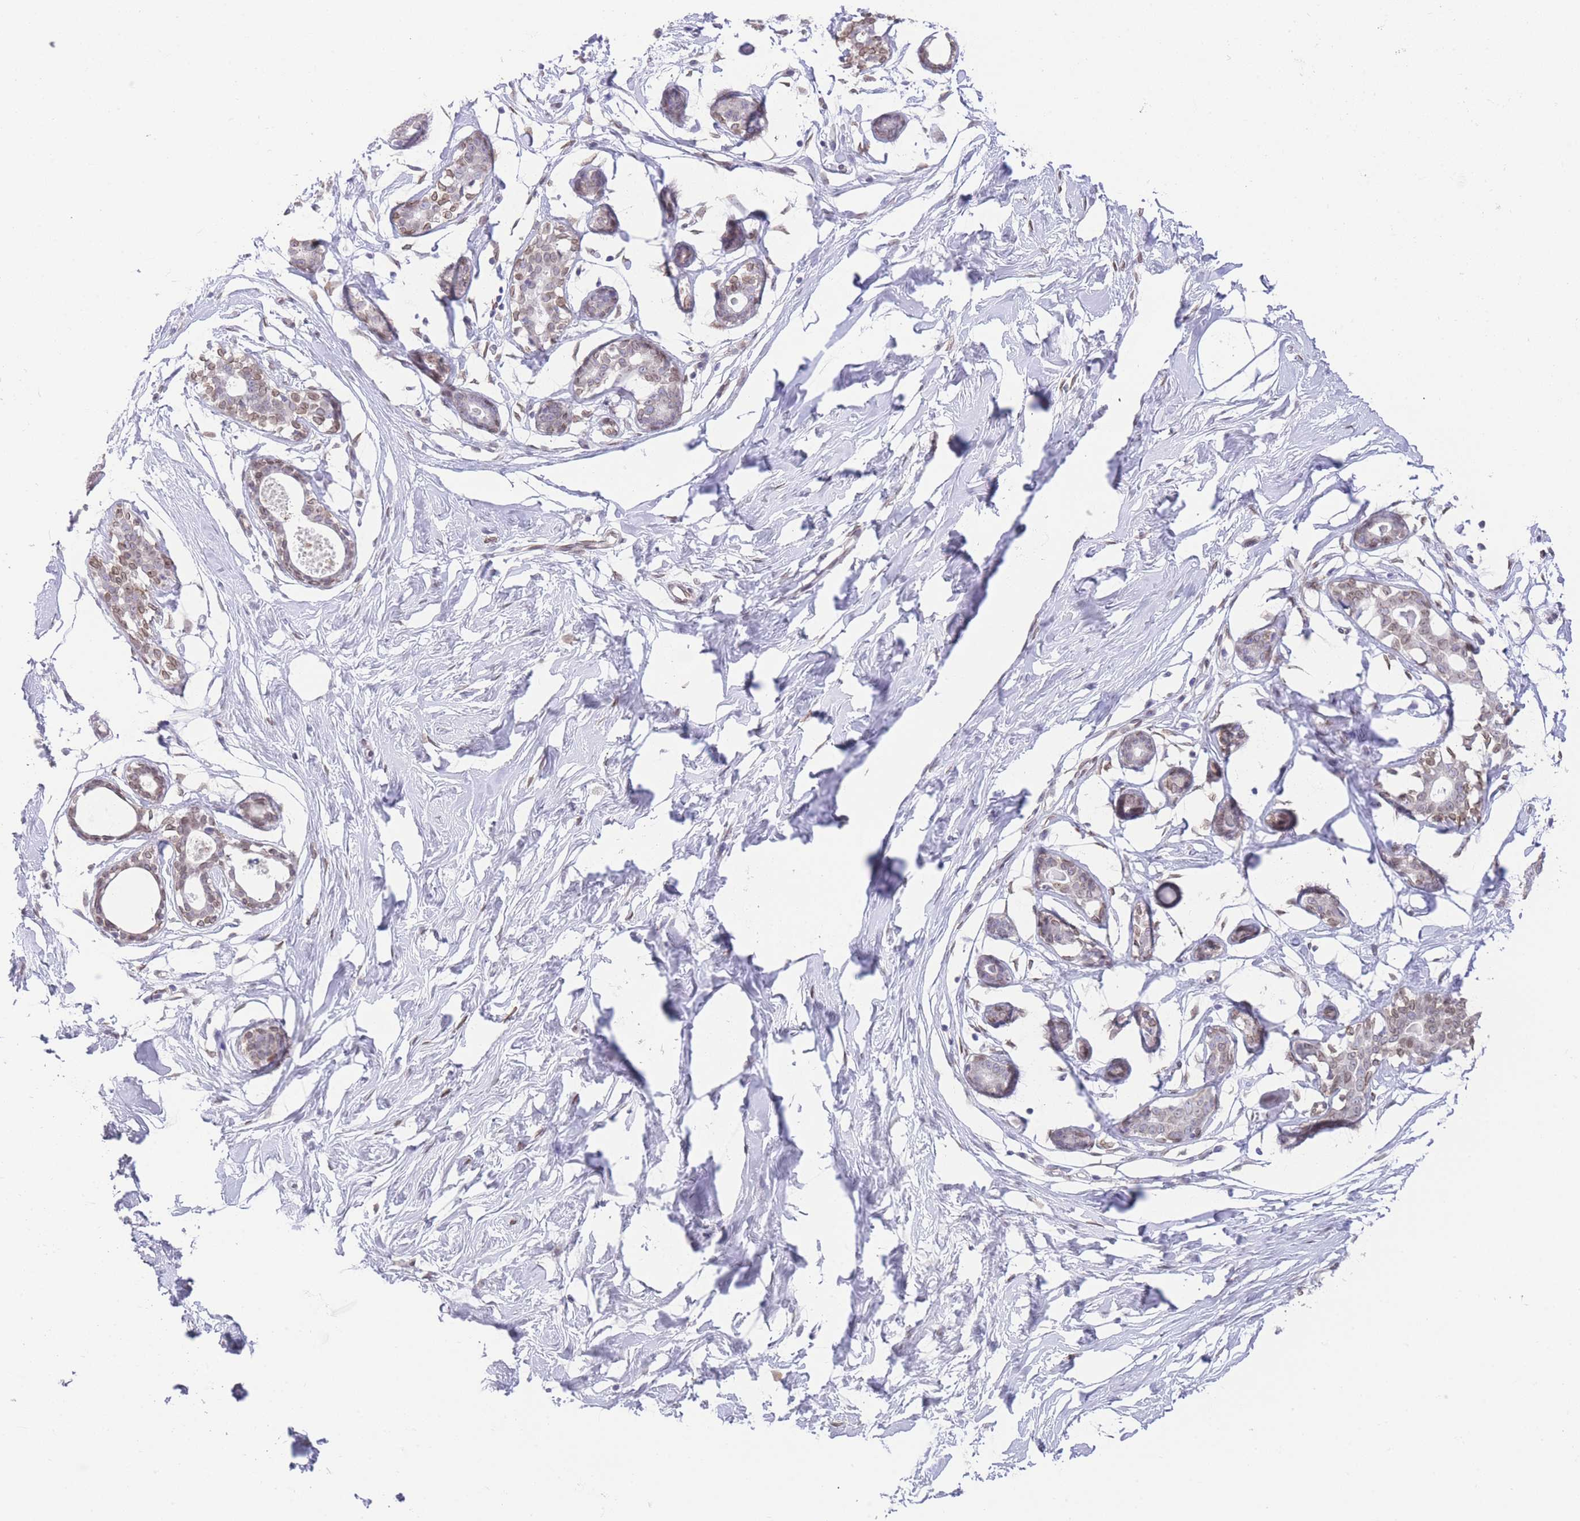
{"staining": {"intensity": "weak", "quantity": "25%-75%", "location": "cytoplasmic/membranous"}, "tissue": "breast", "cell_type": "Adipocytes", "image_type": "normal", "snomed": [{"axis": "morphology", "description": "Normal tissue, NOS"}, {"axis": "morphology", "description": "Adenoma, NOS"}, {"axis": "topography", "description": "Breast"}], "caption": "Protein expression analysis of normal breast reveals weak cytoplasmic/membranous positivity in approximately 25%-75% of adipocytes.", "gene": "OR10AD1", "patient": {"sex": "female", "age": 23}}